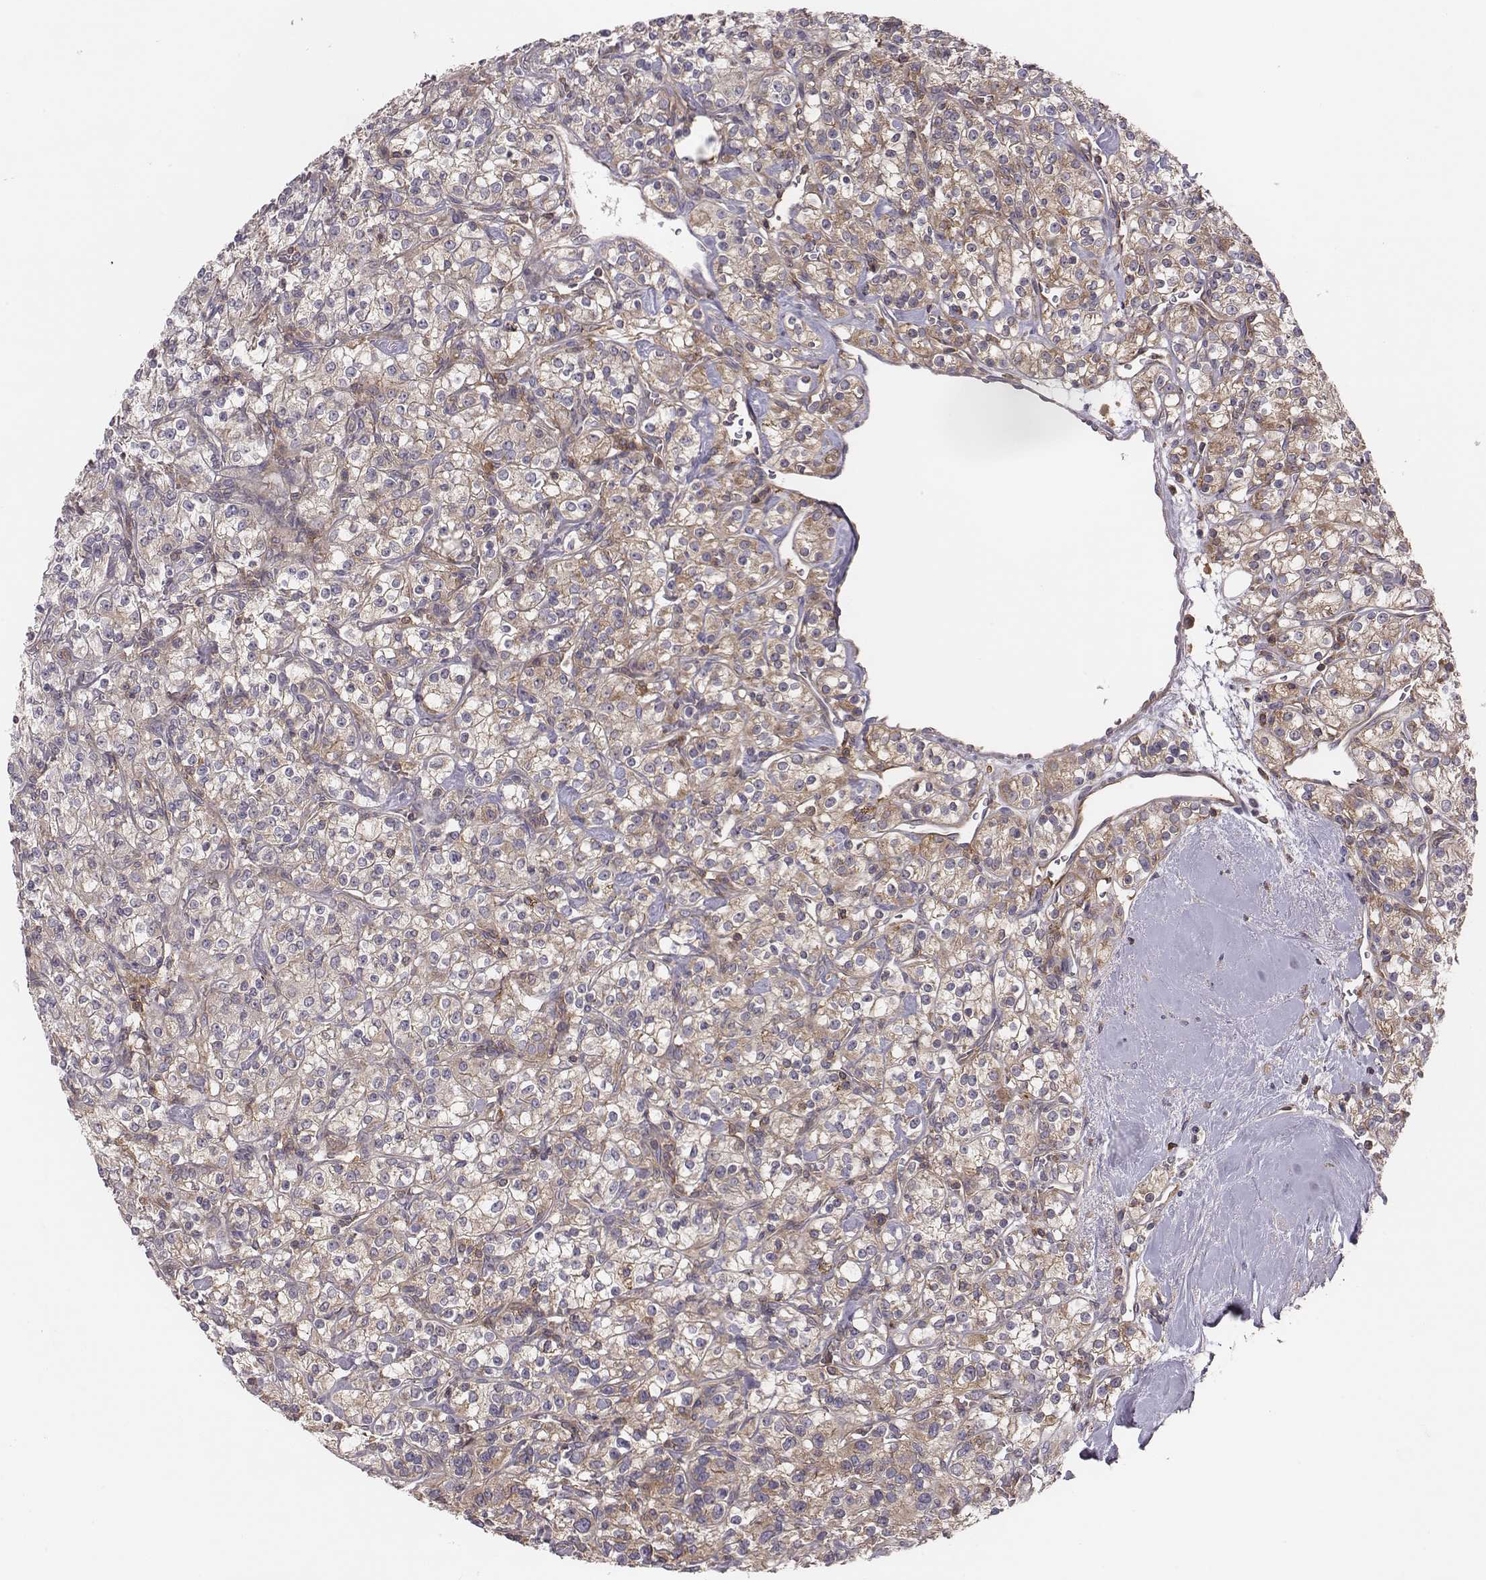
{"staining": {"intensity": "weak", "quantity": "25%-75%", "location": "cytoplasmic/membranous"}, "tissue": "renal cancer", "cell_type": "Tumor cells", "image_type": "cancer", "snomed": [{"axis": "morphology", "description": "Adenocarcinoma, NOS"}, {"axis": "topography", "description": "Kidney"}], "caption": "Immunohistochemistry photomicrograph of renal cancer (adenocarcinoma) stained for a protein (brown), which demonstrates low levels of weak cytoplasmic/membranous positivity in approximately 25%-75% of tumor cells.", "gene": "CAD", "patient": {"sex": "male", "age": 77}}